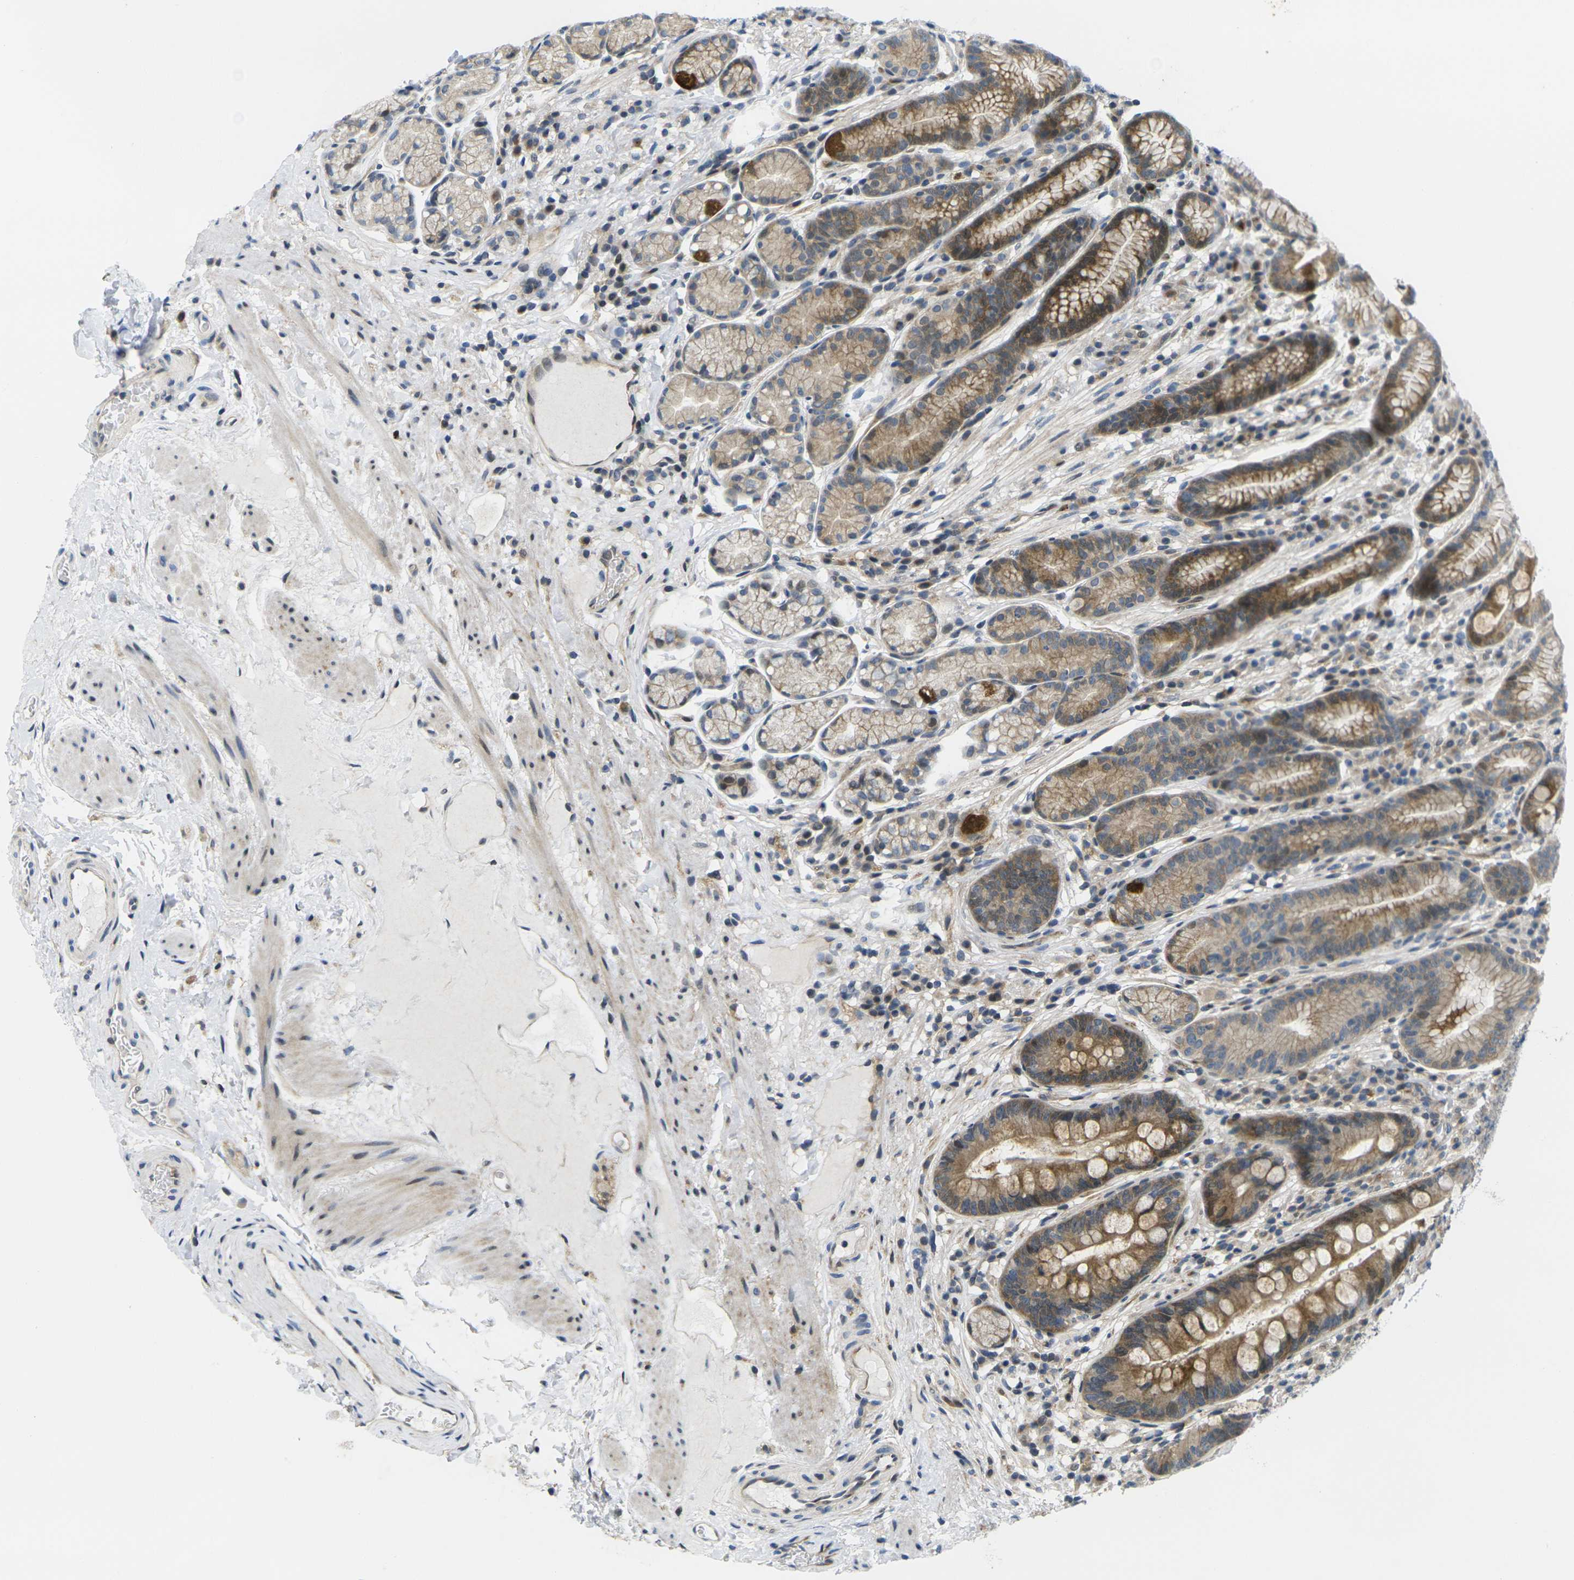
{"staining": {"intensity": "moderate", "quantity": ">75%", "location": "cytoplasmic/membranous,nuclear"}, "tissue": "stomach", "cell_type": "Glandular cells", "image_type": "normal", "snomed": [{"axis": "morphology", "description": "Normal tissue, NOS"}, {"axis": "topography", "description": "Stomach, lower"}], "caption": "Protein analysis of unremarkable stomach demonstrates moderate cytoplasmic/membranous,nuclear staining in about >75% of glandular cells. (brown staining indicates protein expression, while blue staining denotes nuclei).", "gene": "ROBO2", "patient": {"sex": "male", "age": 52}}